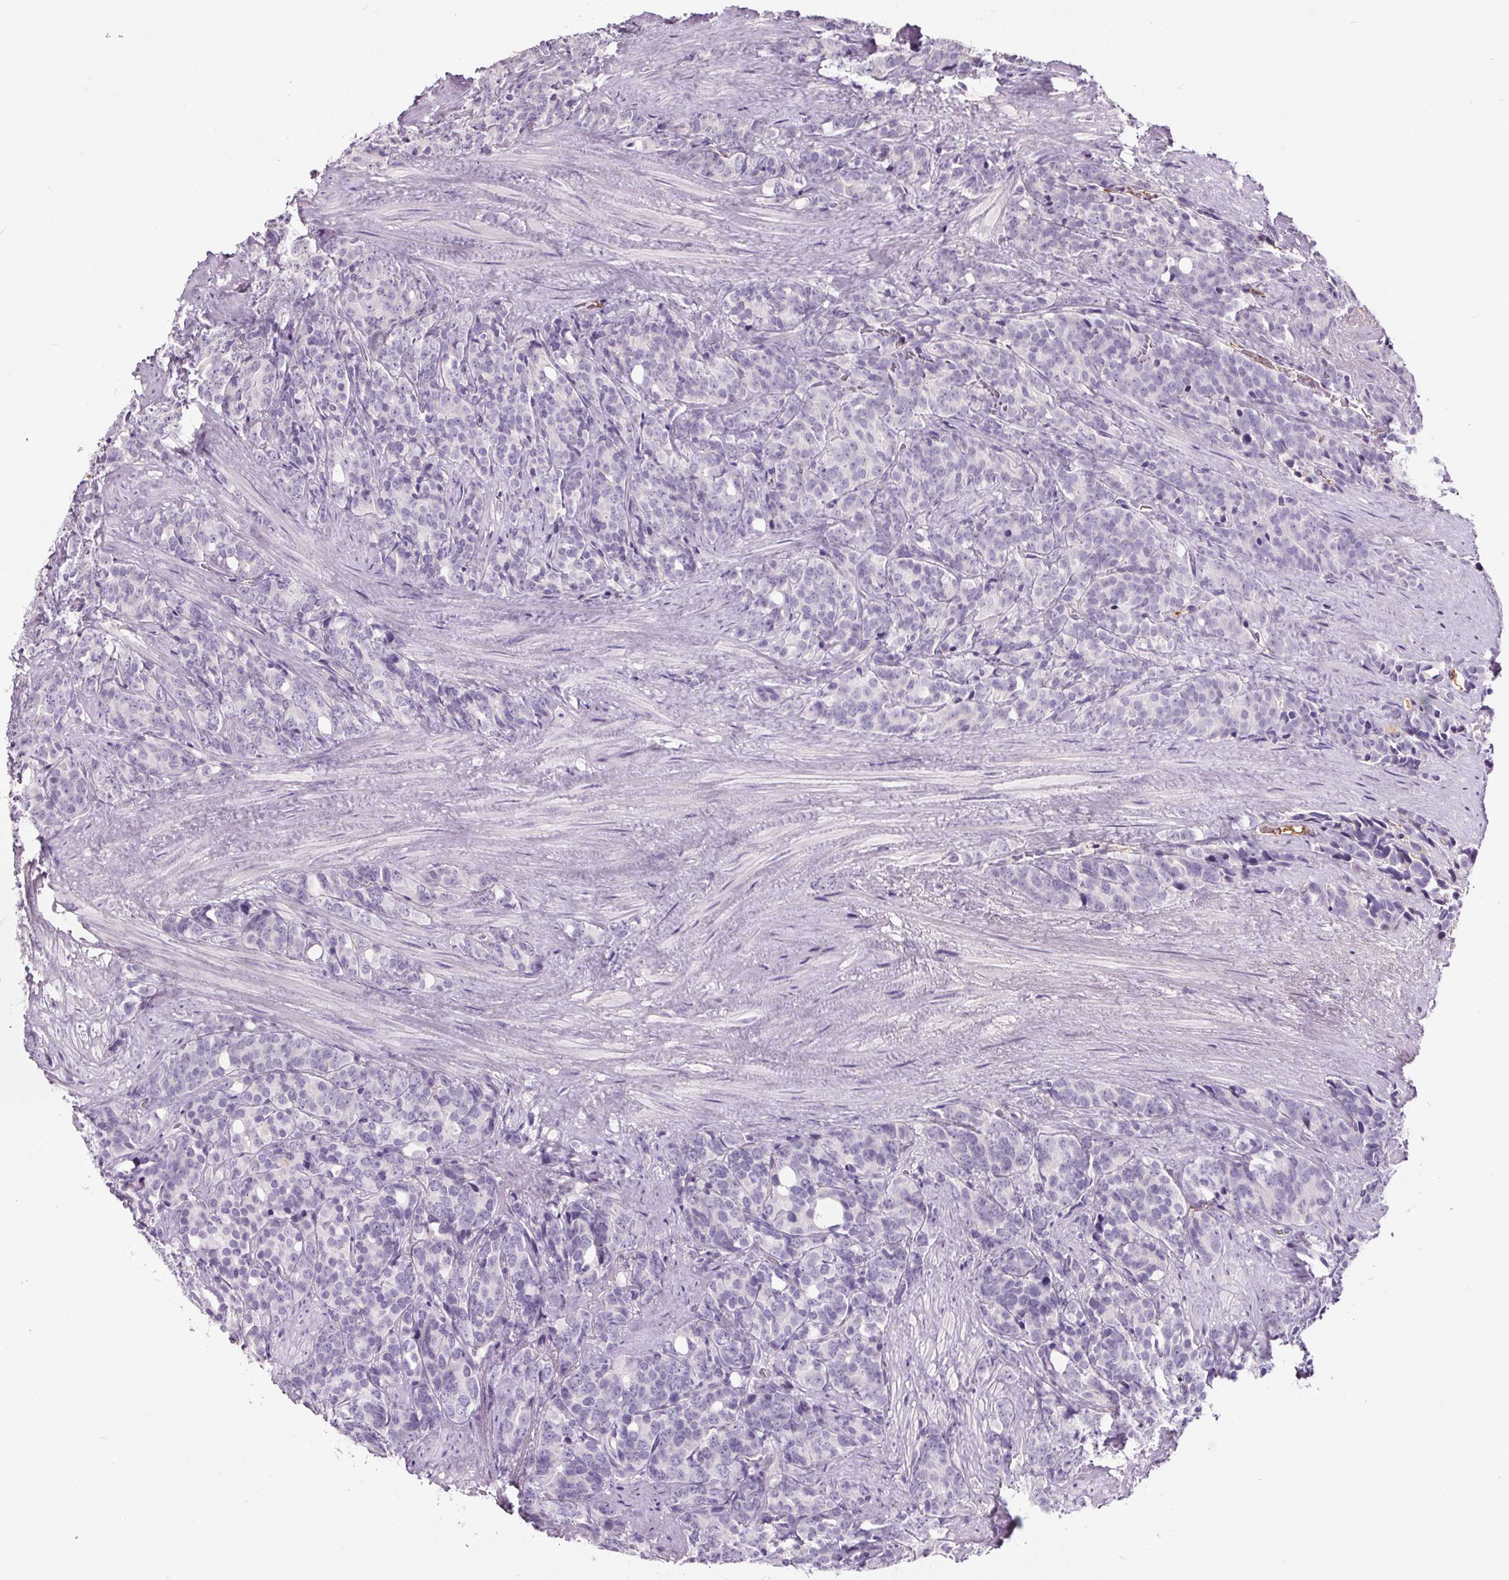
{"staining": {"intensity": "negative", "quantity": "none", "location": "none"}, "tissue": "prostate cancer", "cell_type": "Tumor cells", "image_type": "cancer", "snomed": [{"axis": "morphology", "description": "Adenocarcinoma, High grade"}, {"axis": "topography", "description": "Prostate"}], "caption": "Histopathology image shows no protein positivity in tumor cells of prostate cancer (adenocarcinoma (high-grade)) tissue.", "gene": "CD5L", "patient": {"sex": "male", "age": 84}}